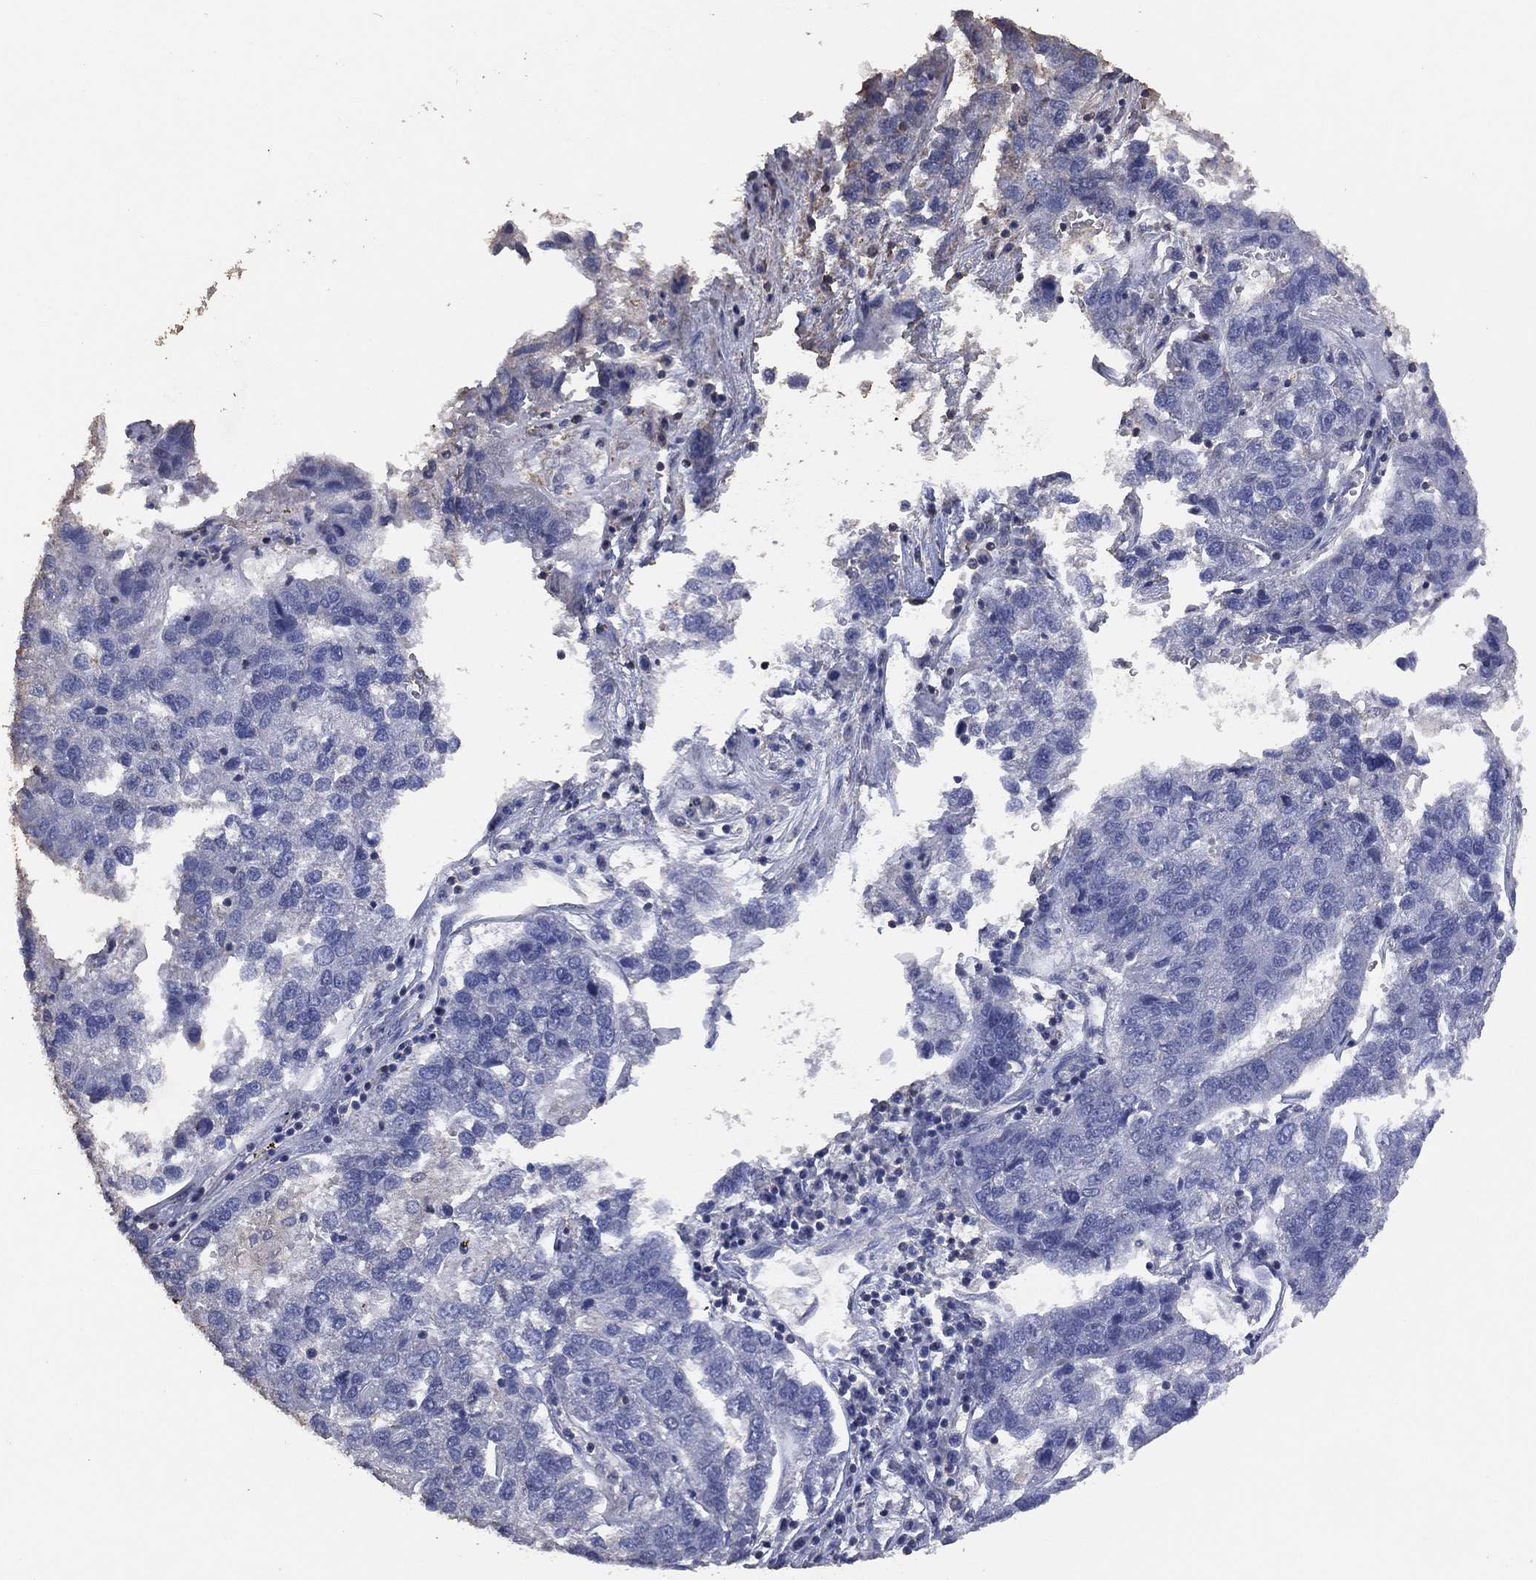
{"staining": {"intensity": "negative", "quantity": "none", "location": "none"}, "tissue": "pancreatic cancer", "cell_type": "Tumor cells", "image_type": "cancer", "snomed": [{"axis": "morphology", "description": "Adenocarcinoma, NOS"}, {"axis": "topography", "description": "Pancreas"}], "caption": "Immunohistochemistry photomicrograph of human adenocarcinoma (pancreatic) stained for a protein (brown), which reveals no expression in tumor cells. (IHC, brightfield microscopy, high magnification).", "gene": "ADPRHL1", "patient": {"sex": "female", "age": 61}}